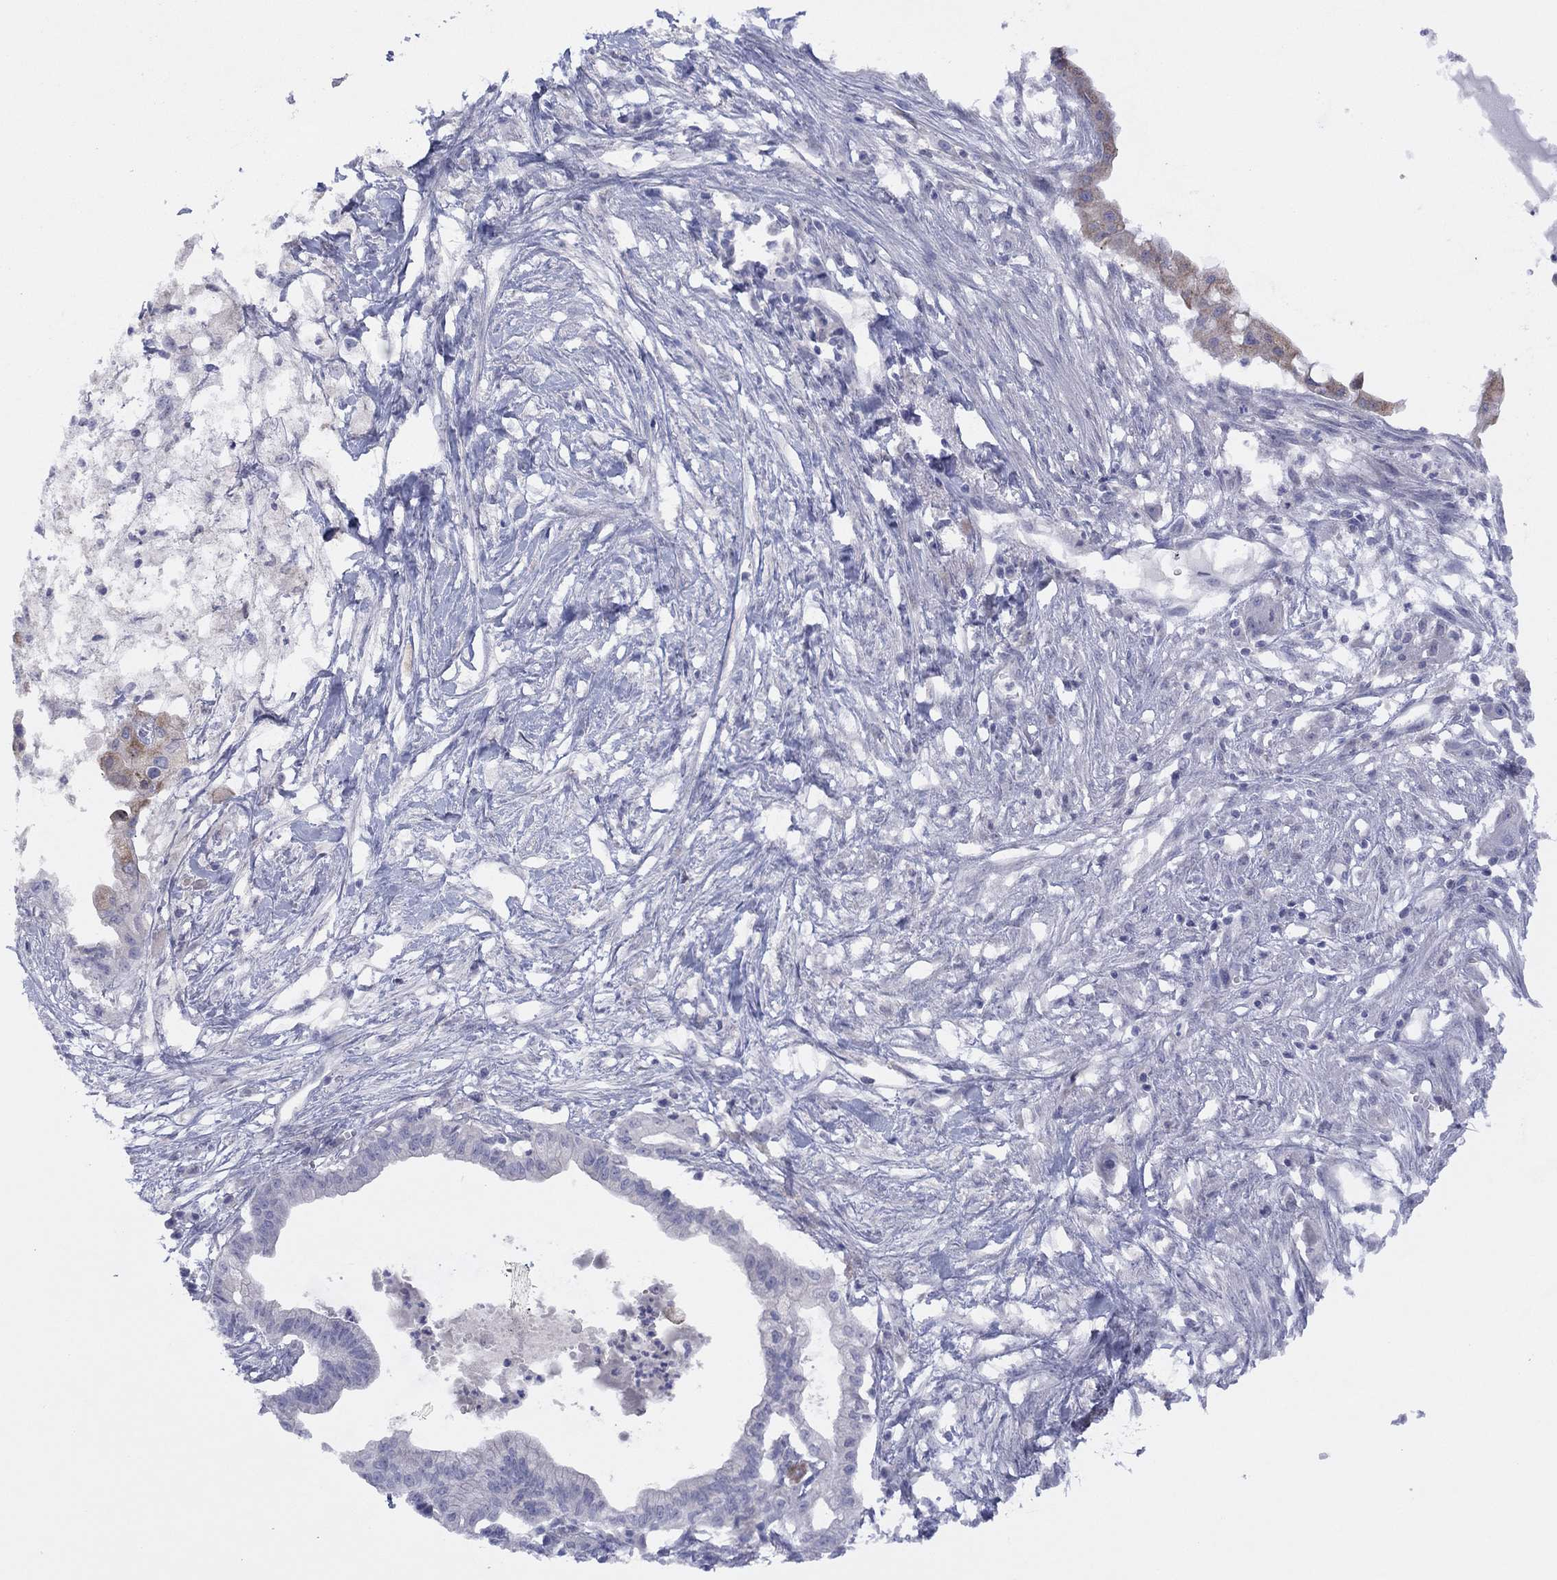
{"staining": {"intensity": "moderate", "quantity": "<25%", "location": "cytoplasmic/membranous"}, "tissue": "pancreatic cancer", "cell_type": "Tumor cells", "image_type": "cancer", "snomed": [{"axis": "morphology", "description": "Normal tissue, NOS"}, {"axis": "morphology", "description": "Adenocarcinoma, NOS"}, {"axis": "topography", "description": "Pancreas"}], "caption": "Protein expression analysis of pancreatic cancer (adenocarcinoma) demonstrates moderate cytoplasmic/membranous staining in about <25% of tumor cells. Nuclei are stained in blue.", "gene": "CYP2B6", "patient": {"sex": "female", "age": 58}}